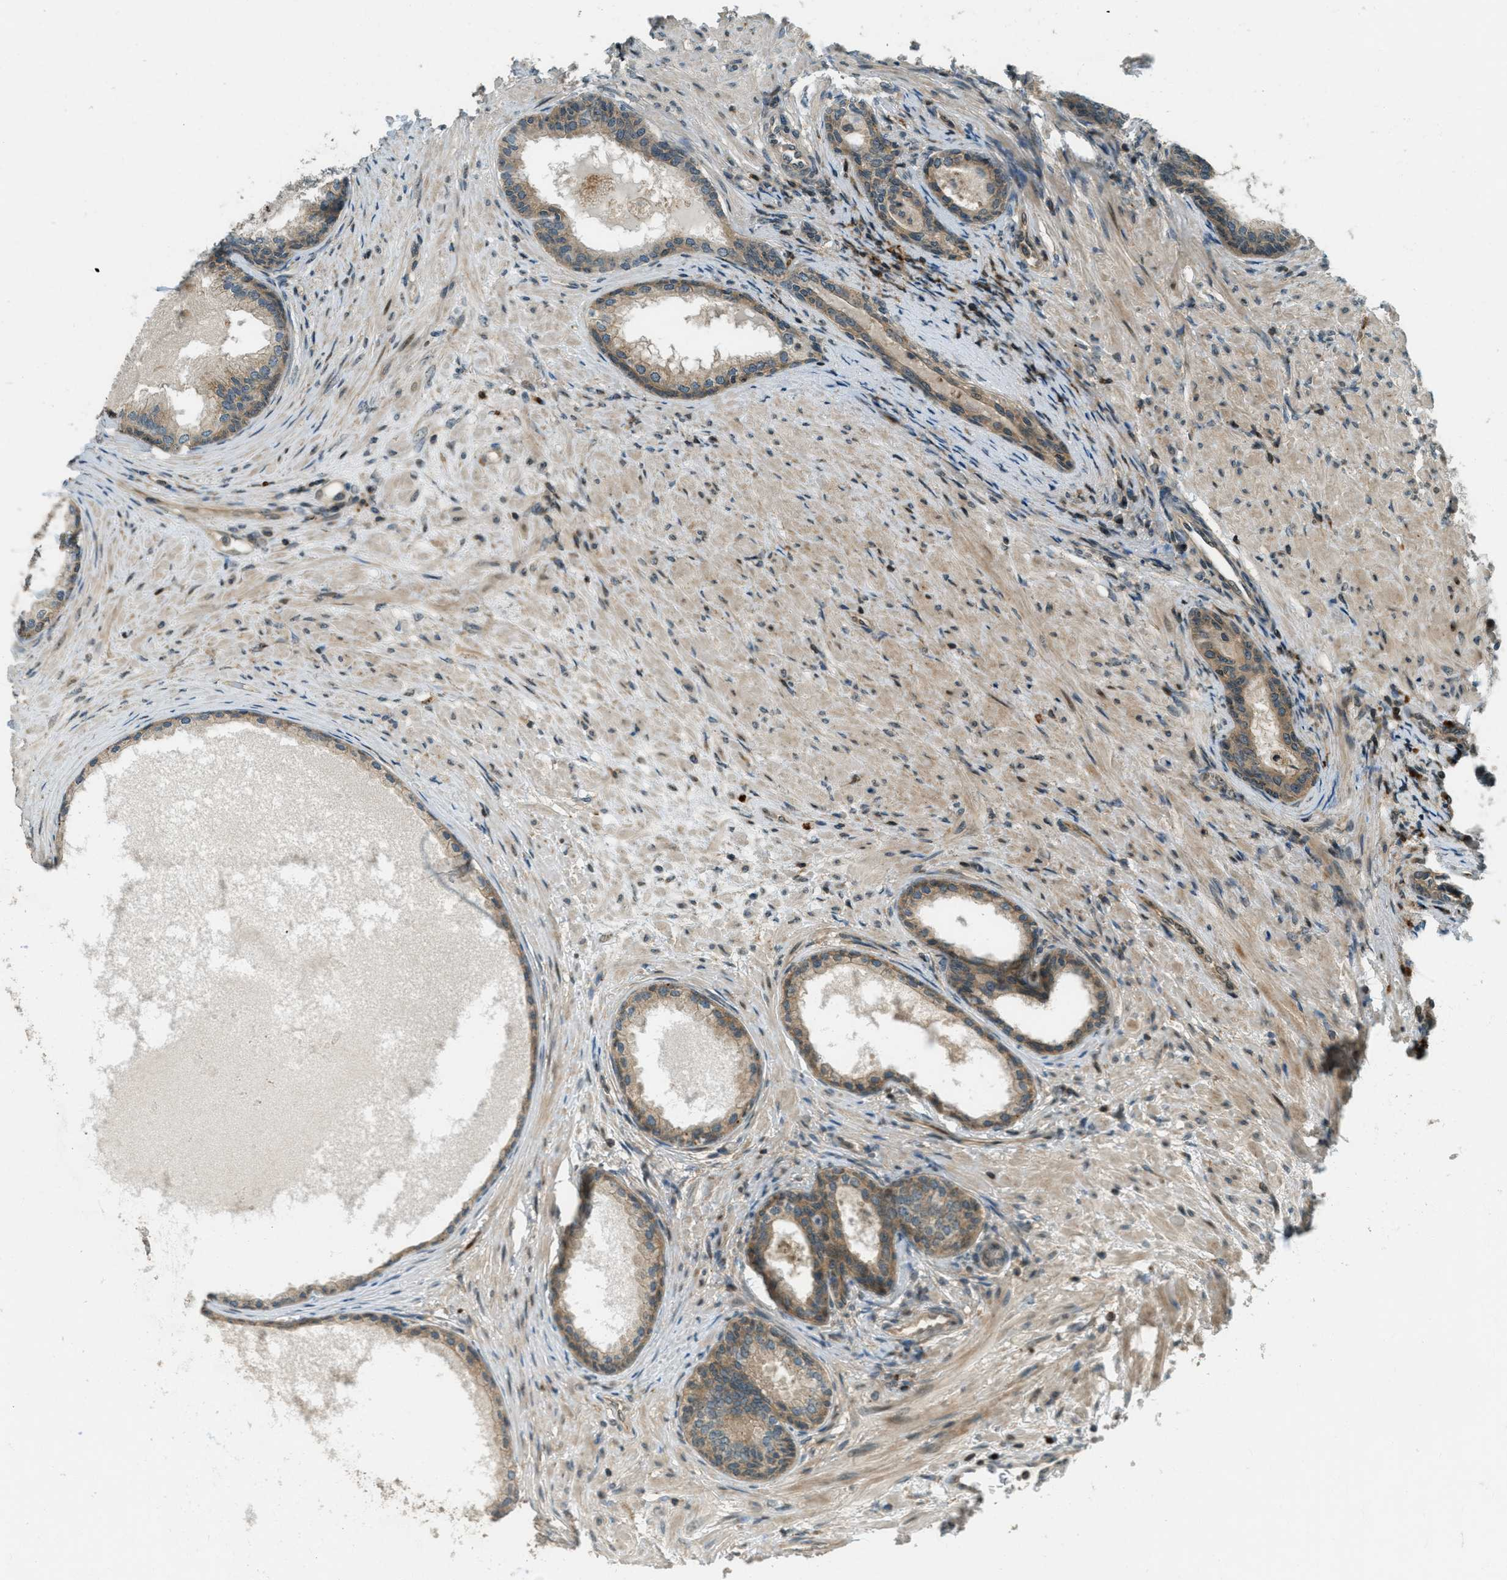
{"staining": {"intensity": "moderate", "quantity": ">75%", "location": "cytoplasmic/membranous"}, "tissue": "prostate", "cell_type": "Glandular cells", "image_type": "normal", "snomed": [{"axis": "morphology", "description": "Normal tissue, NOS"}, {"axis": "topography", "description": "Prostate"}], "caption": "Prostate stained with DAB (3,3'-diaminobenzidine) IHC demonstrates medium levels of moderate cytoplasmic/membranous positivity in approximately >75% of glandular cells. (Brightfield microscopy of DAB IHC at high magnification).", "gene": "PTPN23", "patient": {"sex": "male", "age": 76}}